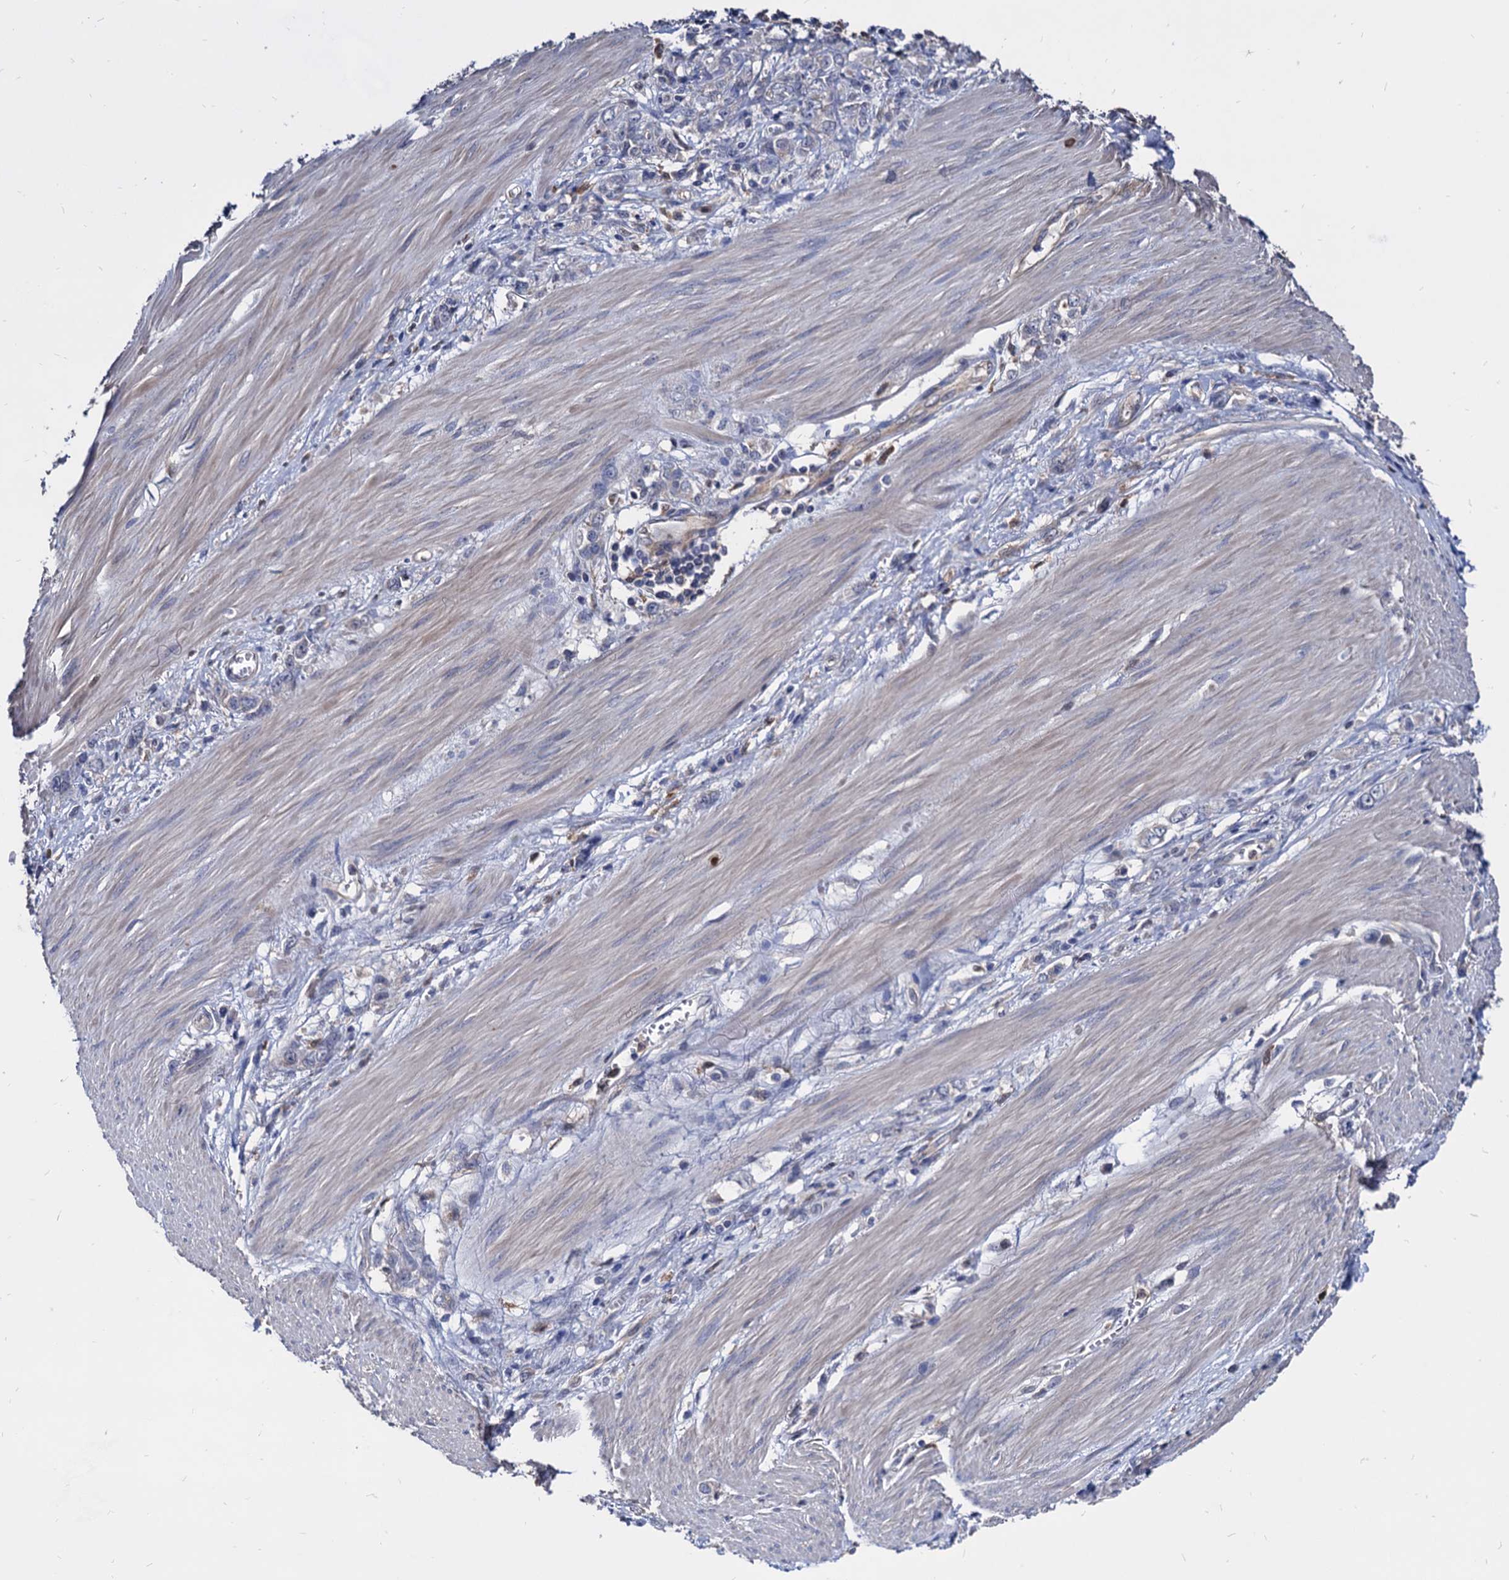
{"staining": {"intensity": "negative", "quantity": "none", "location": "none"}, "tissue": "stomach cancer", "cell_type": "Tumor cells", "image_type": "cancer", "snomed": [{"axis": "morphology", "description": "Adenocarcinoma, NOS"}, {"axis": "topography", "description": "Stomach"}], "caption": "Immunohistochemistry micrograph of stomach cancer (adenocarcinoma) stained for a protein (brown), which demonstrates no positivity in tumor cells.", "gene": "CPPED1", "patient": {"sex": "female", "age": 76}}